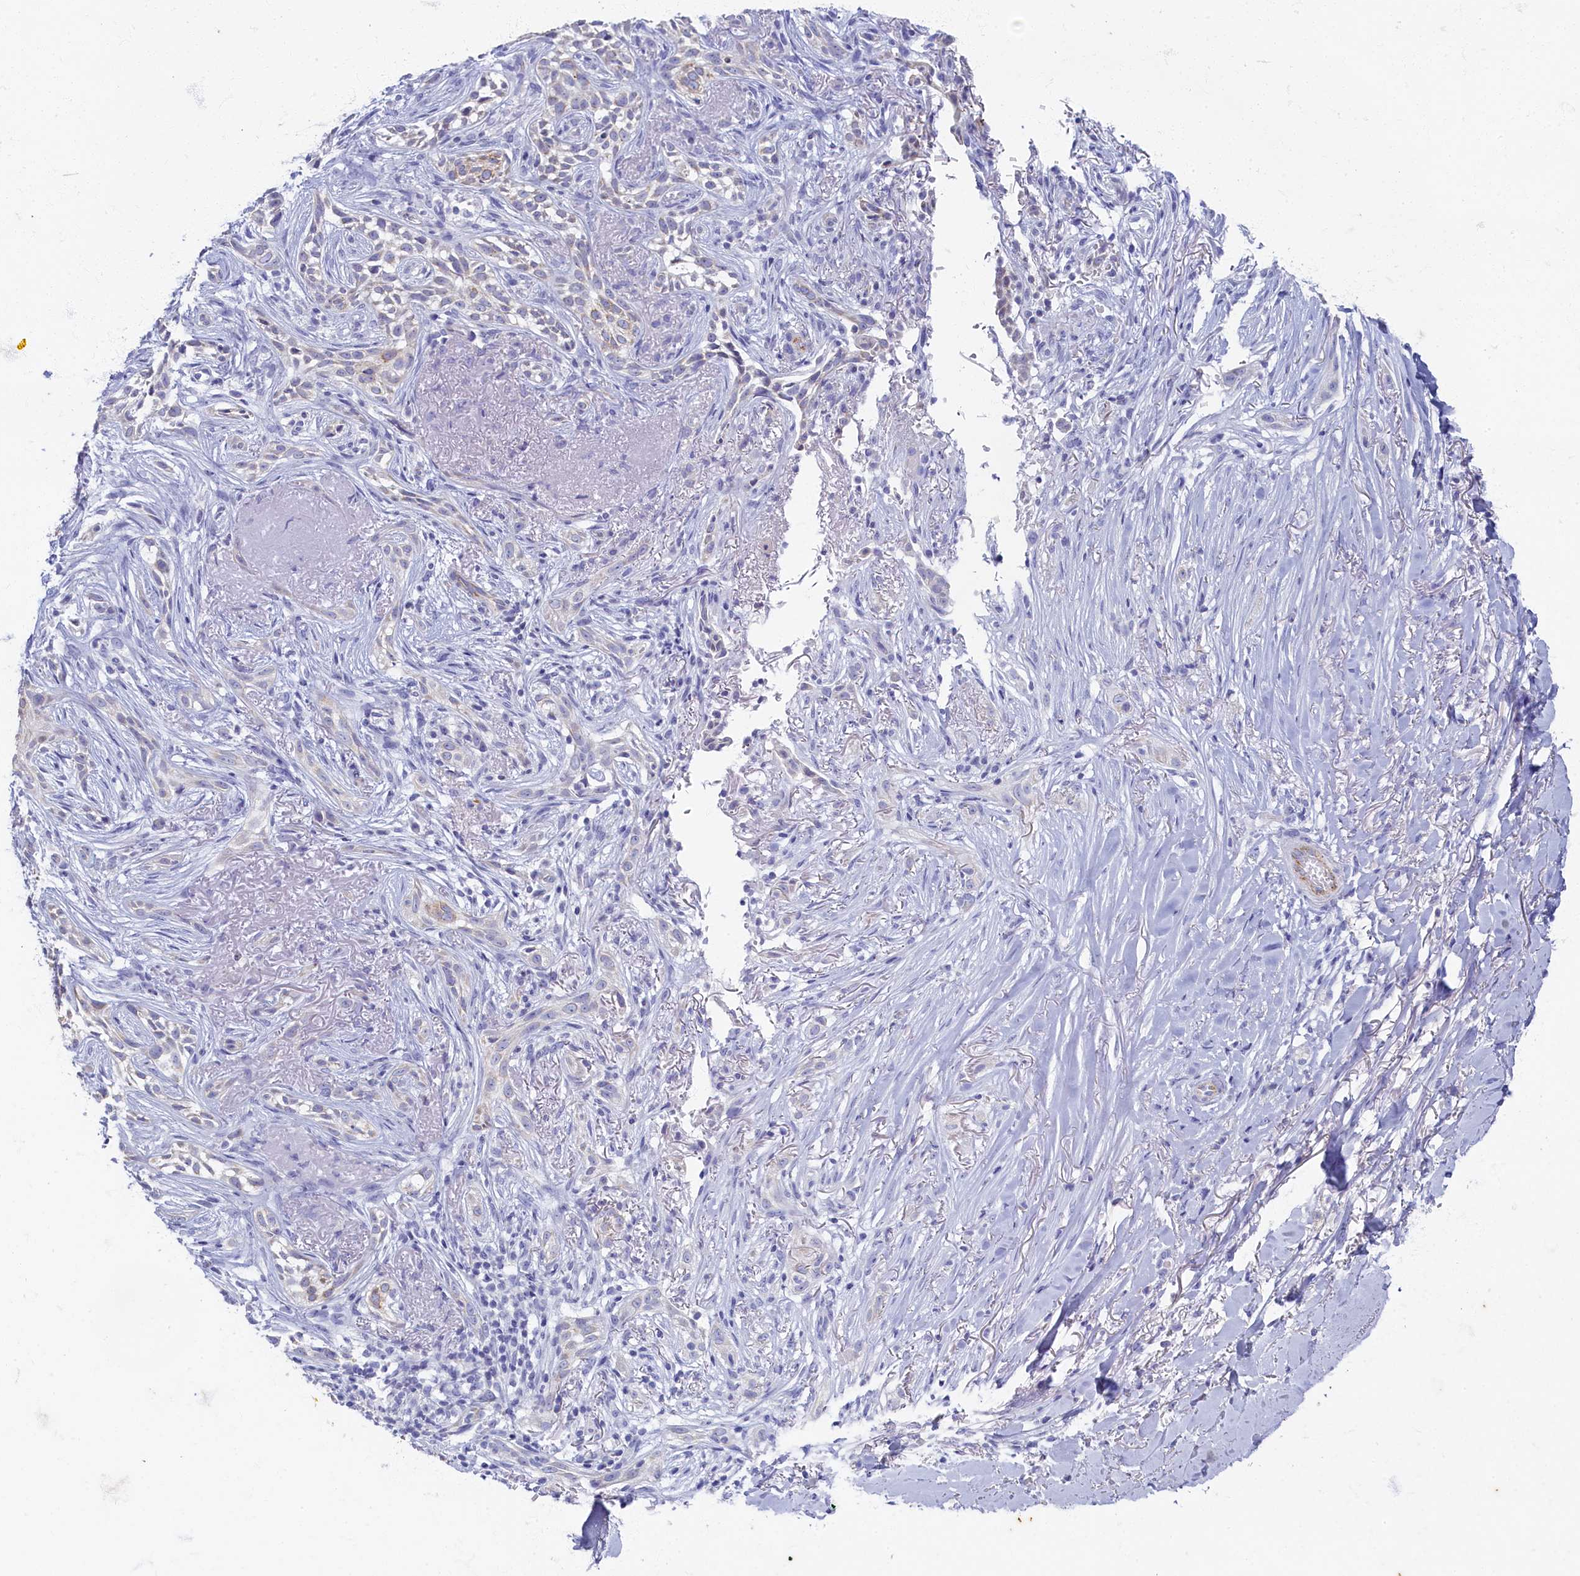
{"staining": {"intensity": "negative", "quantity": "none", "location": "none"}, "tissue": "adipose tissue", "cell_type": "Adipocytes", "image_type": "normal", "snomed": [{"axis": "morphology", "description": "Normal tissue, NOS"}, {"axis": "morphology", "description": "Basal cell carcinoma"}, {"axis": "topography", "description": "Skin"}], "caption": "This photomicrograph is of unremarkable adipose tissue stained with immunohistochemistry (IHC) to label a protein in brown with the nuclei are counter-stained blue. There is no staining in adipocytes.", "gene": "OCIAD2", "patient": {"sex": "female", "age": 89}}